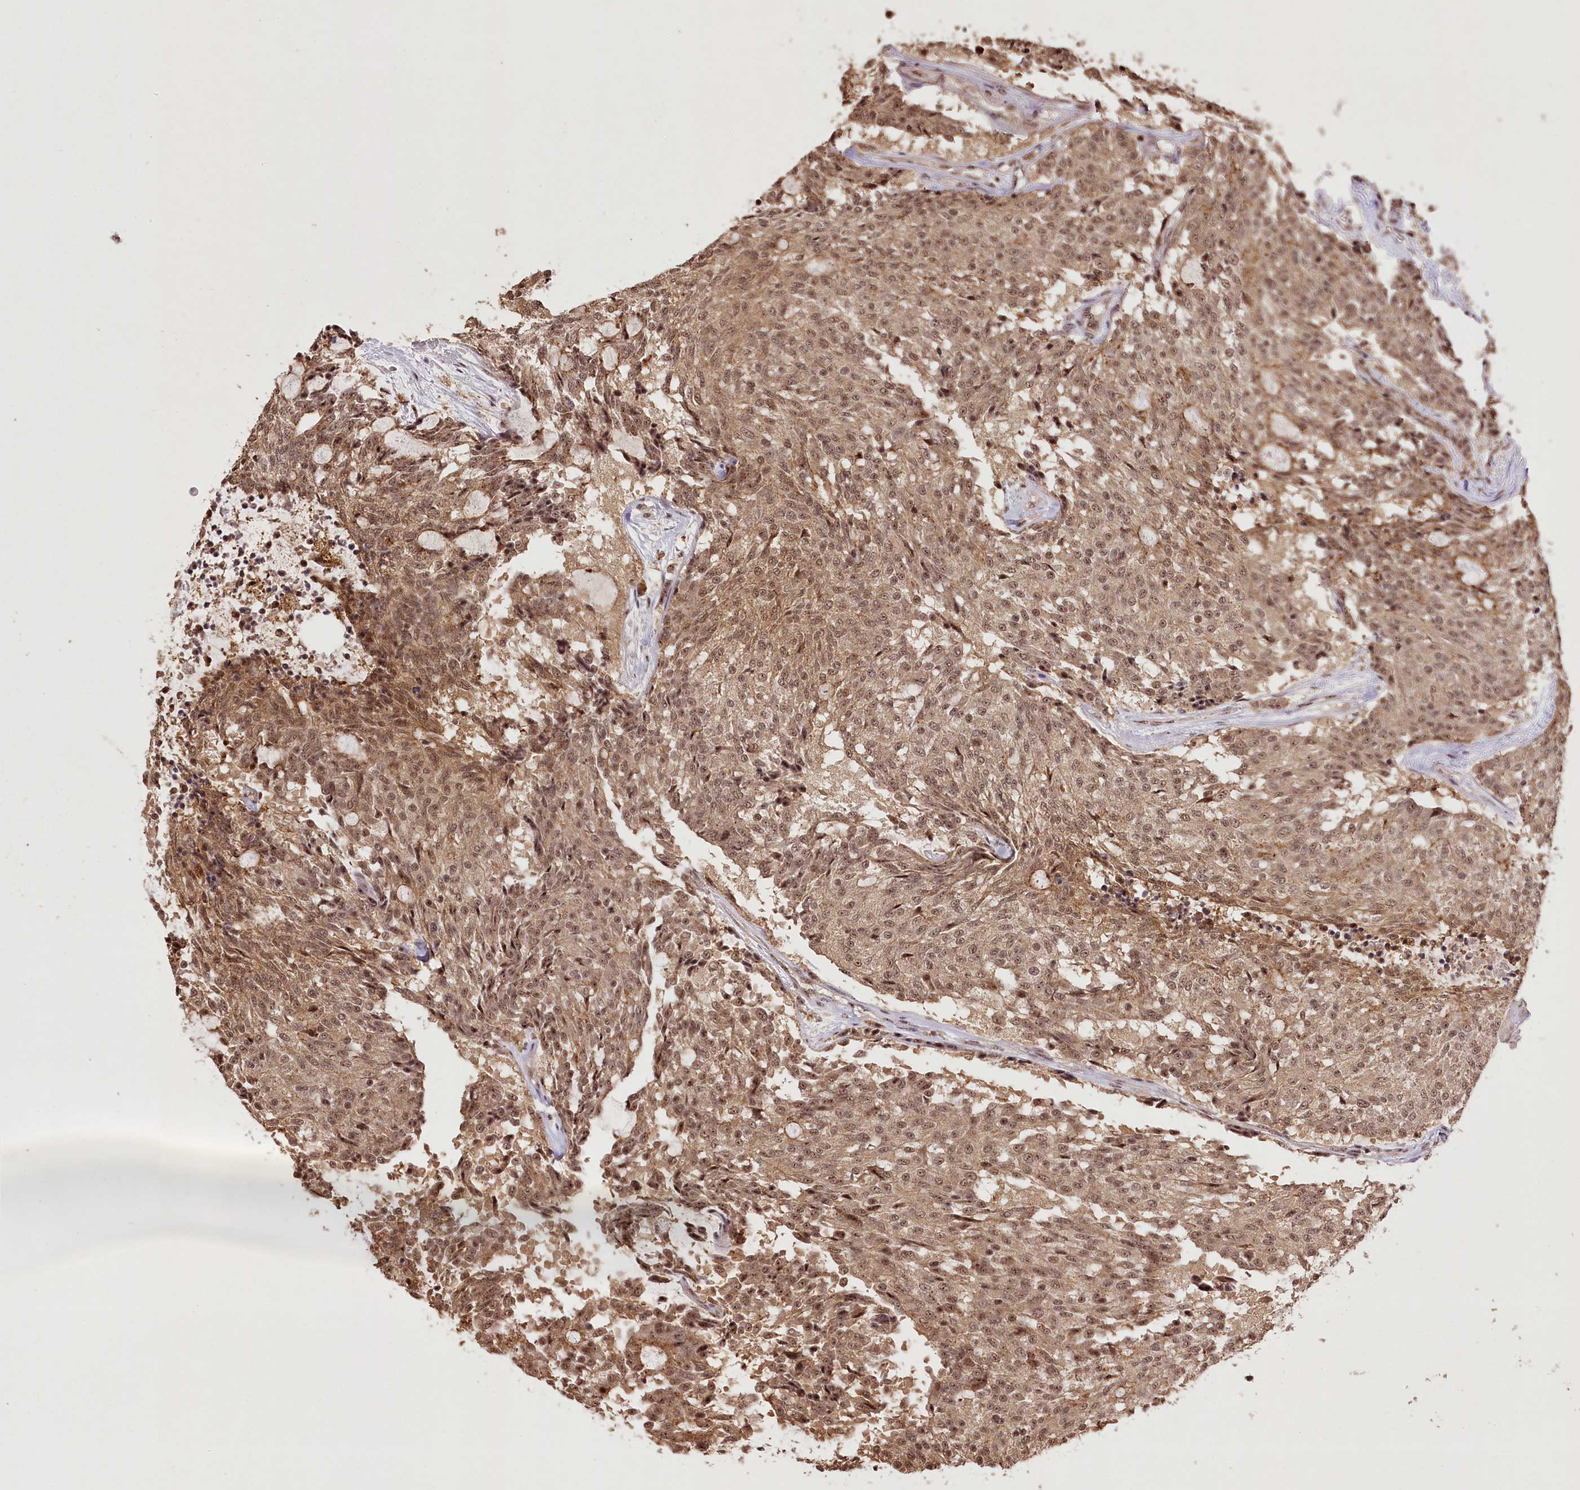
{"staining": {"intensity": "moderate", "quantity": ">75%", "location": "cytoplasmic/membranous,nuclear"}, "tissue": "carcinoid", "cell_type": "Tumor cells", "image_type": "cancer", "snomed": [{"axis": "morphology", "description": "Carcinoid, malignant, NOS"}, {"axis": "topography", "description": "Pancreas"}], "caption": "Immunohistochemical staining of human carcinoid (malignant) reveals medium levels of moderate cytoplasmic/membranous and nuclear protein staining in about >75% of tumor cells.", "gene": "PYROXD1", "patient": {"sex": "female", "age": 54}}